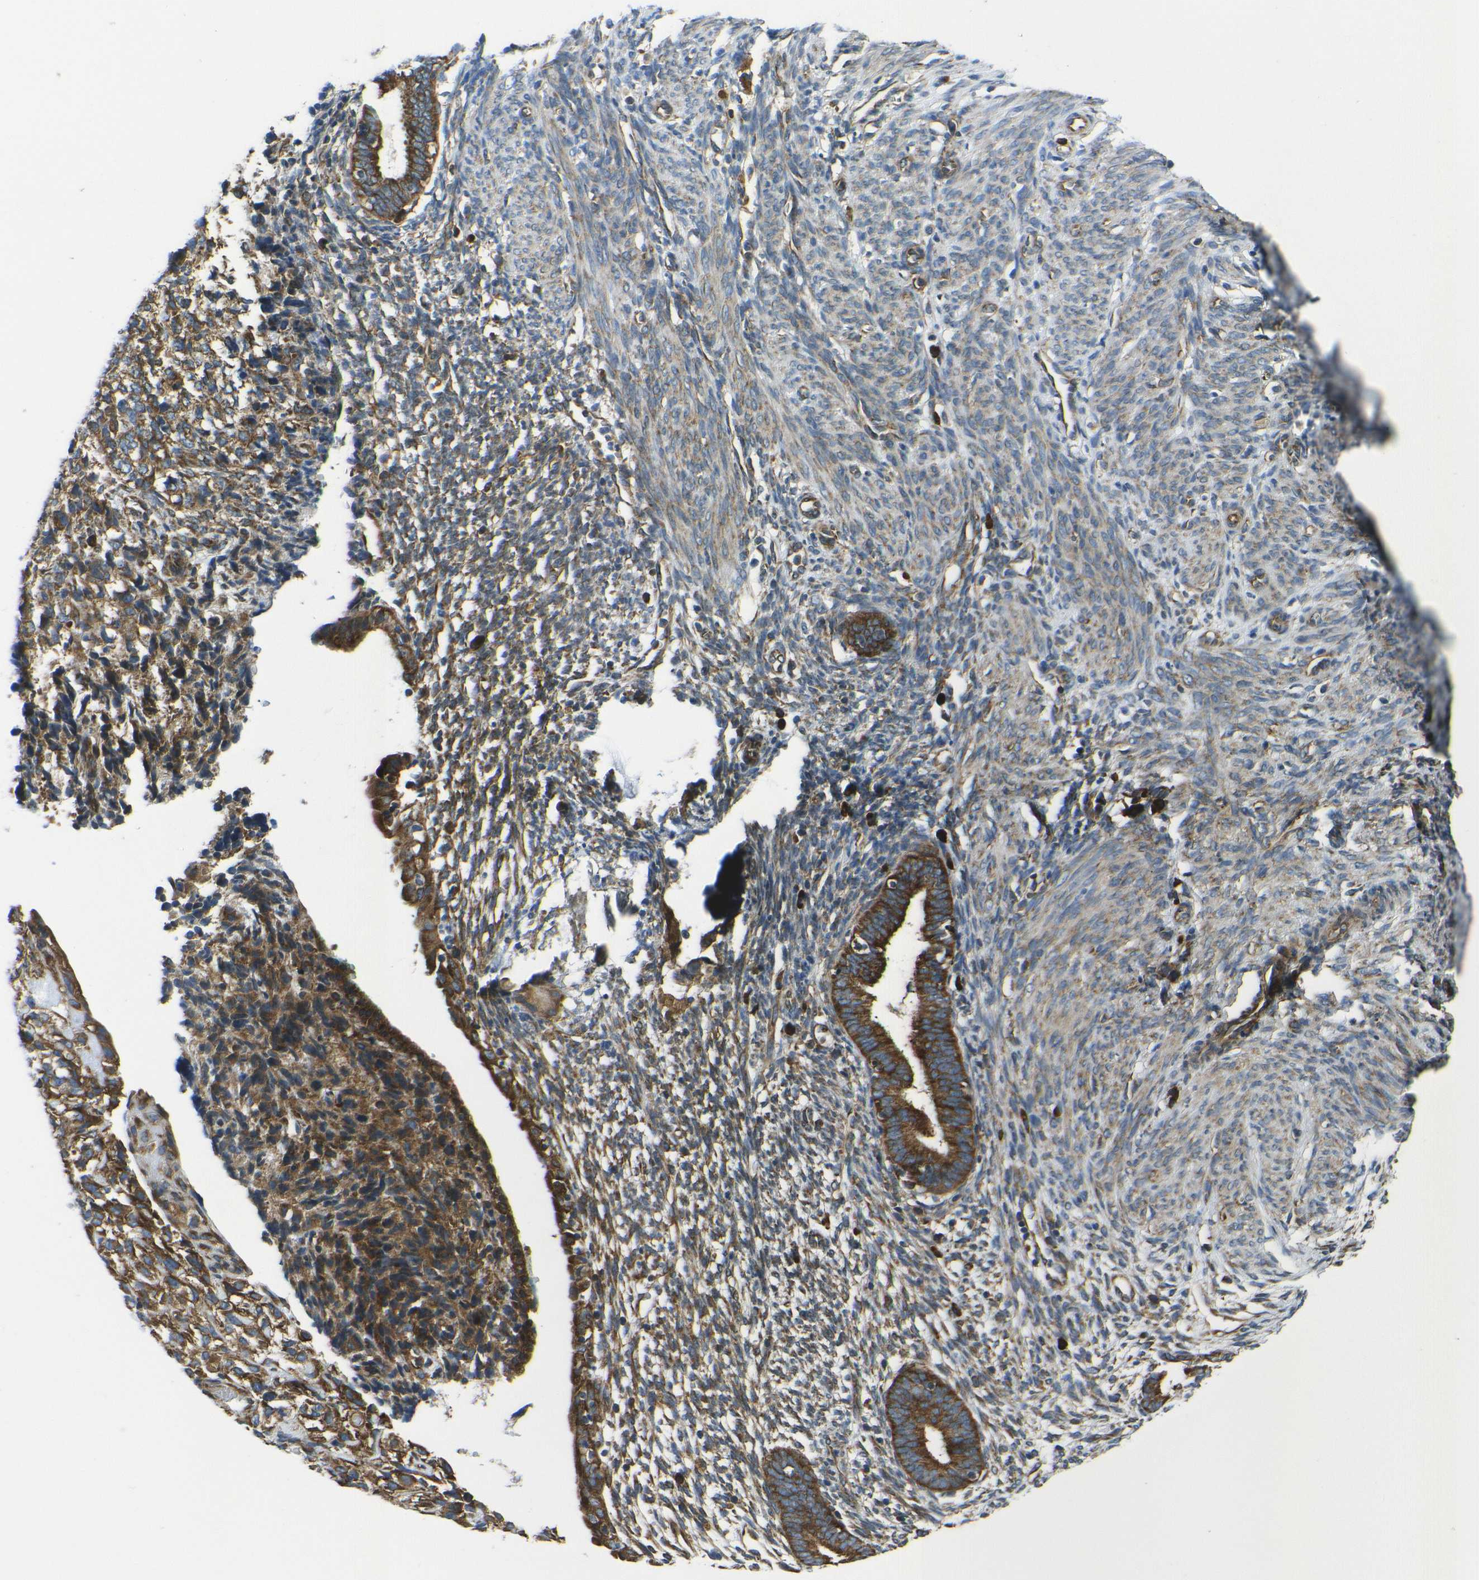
{"staining": {"intensity": "moderate", "quantity": "25%-75%", "location": "cytoplasmic/membranous"}, "tissue": "endometrium", "cell_type": "Cells in endometrial stroma", "image_type": "normal", "snomed": [{"axis": "morphology", "description": "Normal tissue, NOS"}, {"axis": "morphology", "description": "Adenocarcinoma, NOS"}, {"axis": "topography", "description": "Endometrium"}, {"axis": "topography", "description": "Ovary"}], "caption": "This image displays immunohistochemistry staining of normal human endometrium, with medium moderate cytoplasmic/membranous expression in approximately 25%-75% of cells in endometrial stroma.", "gene": "RPSA", "patient": {"sex": "female", "age": 68}}